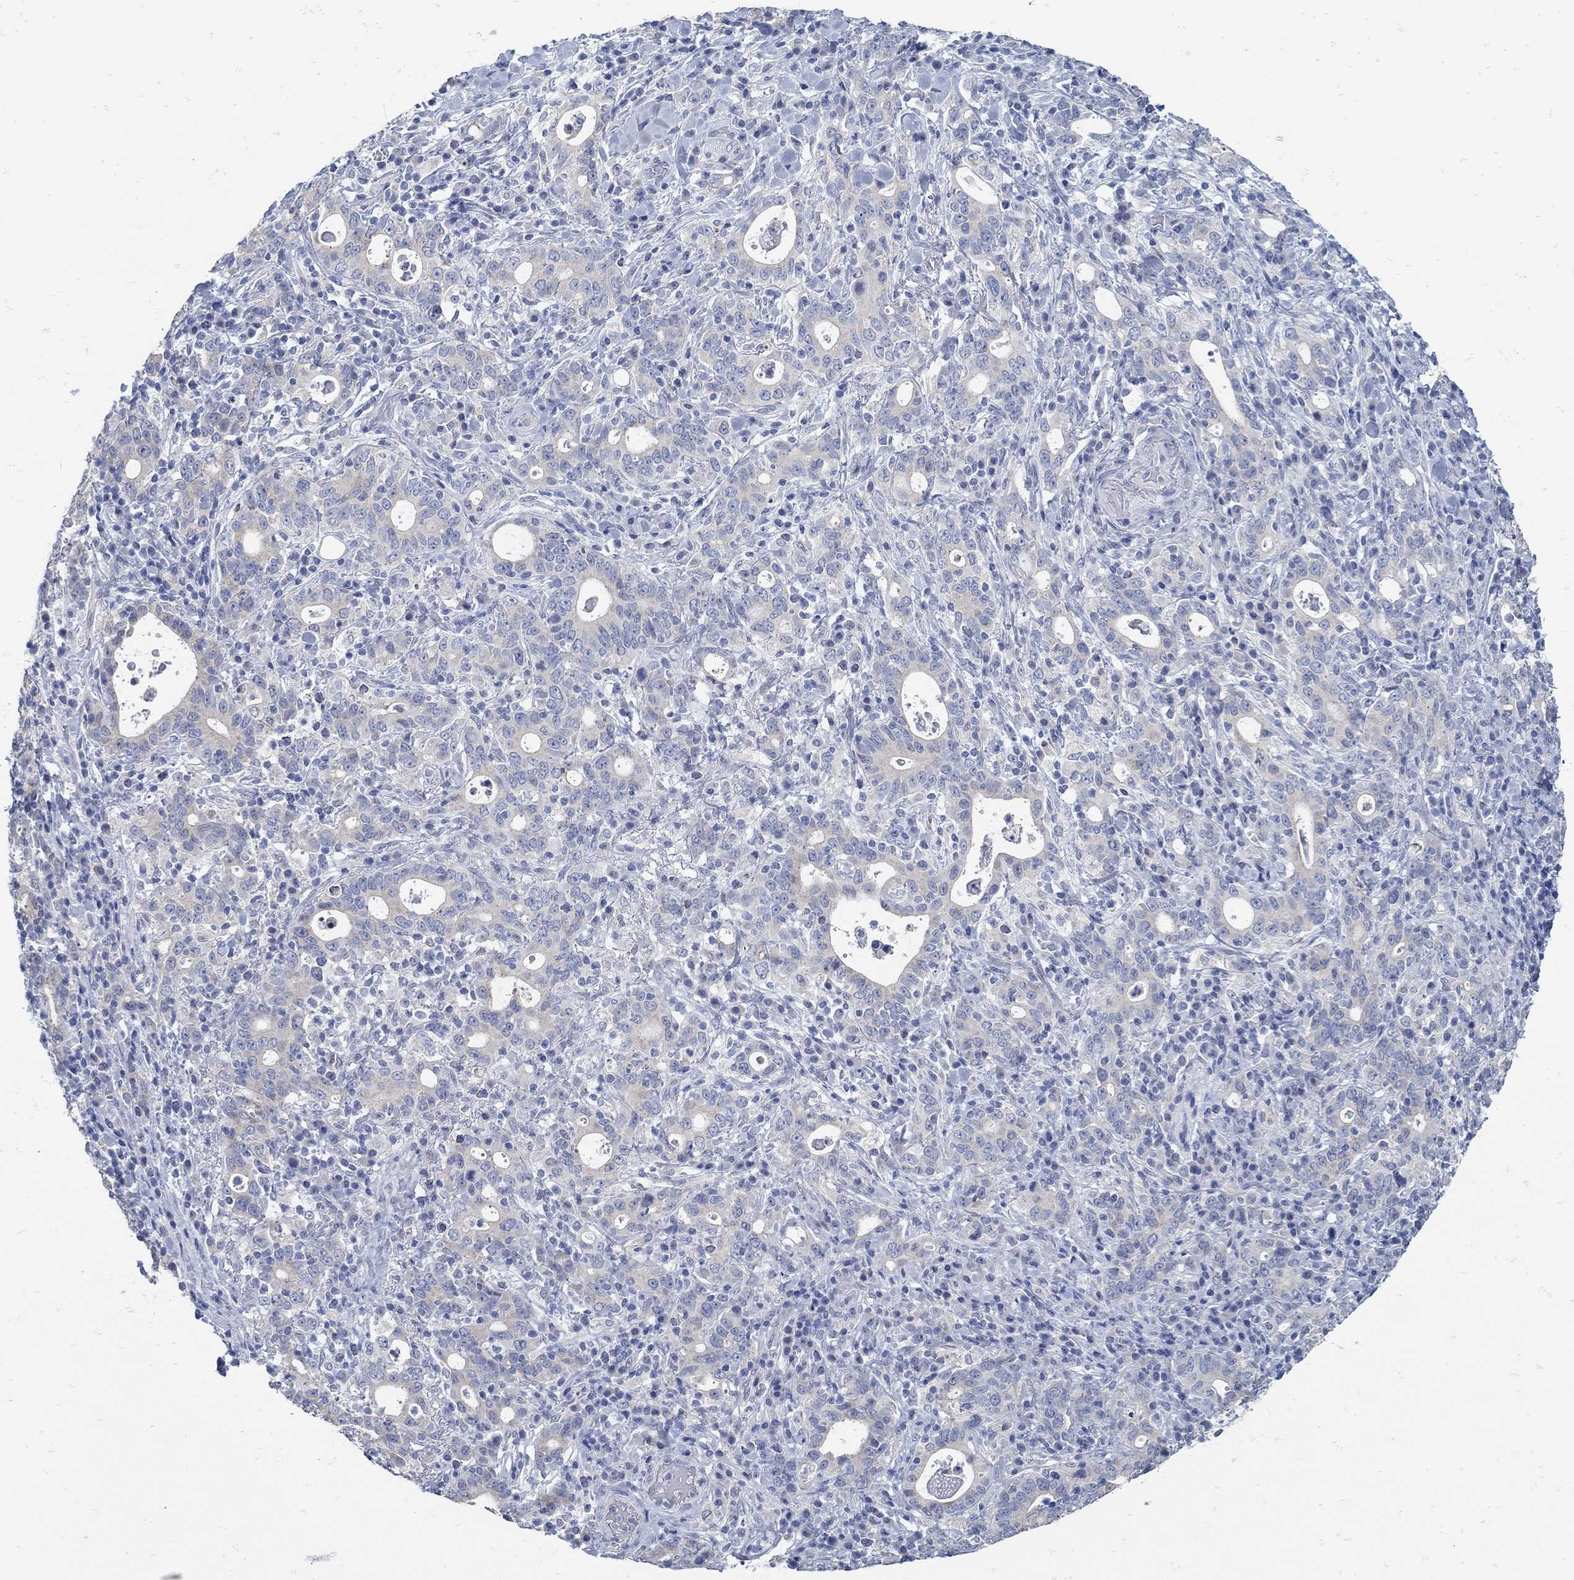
{"staining": {"intensity": "weak", "quantity": "<25%", "location": "cytoplasmic/membranous"}, "tissue": "stomach cancer", "cell_type": "Tumor cells", "image_type": "cancer", "snomed": [{"axis": "morphology", "description": "Adenocarcinoma, NOS"}, {"axis": "topography", "description": "Stomach"}], "caption": "Tumor cells are negative for brown protein staining in stomach cancer (adenocarcinoma).", "gene": "ZFAND4", "patient": {"sex": "male", "age": 79}}